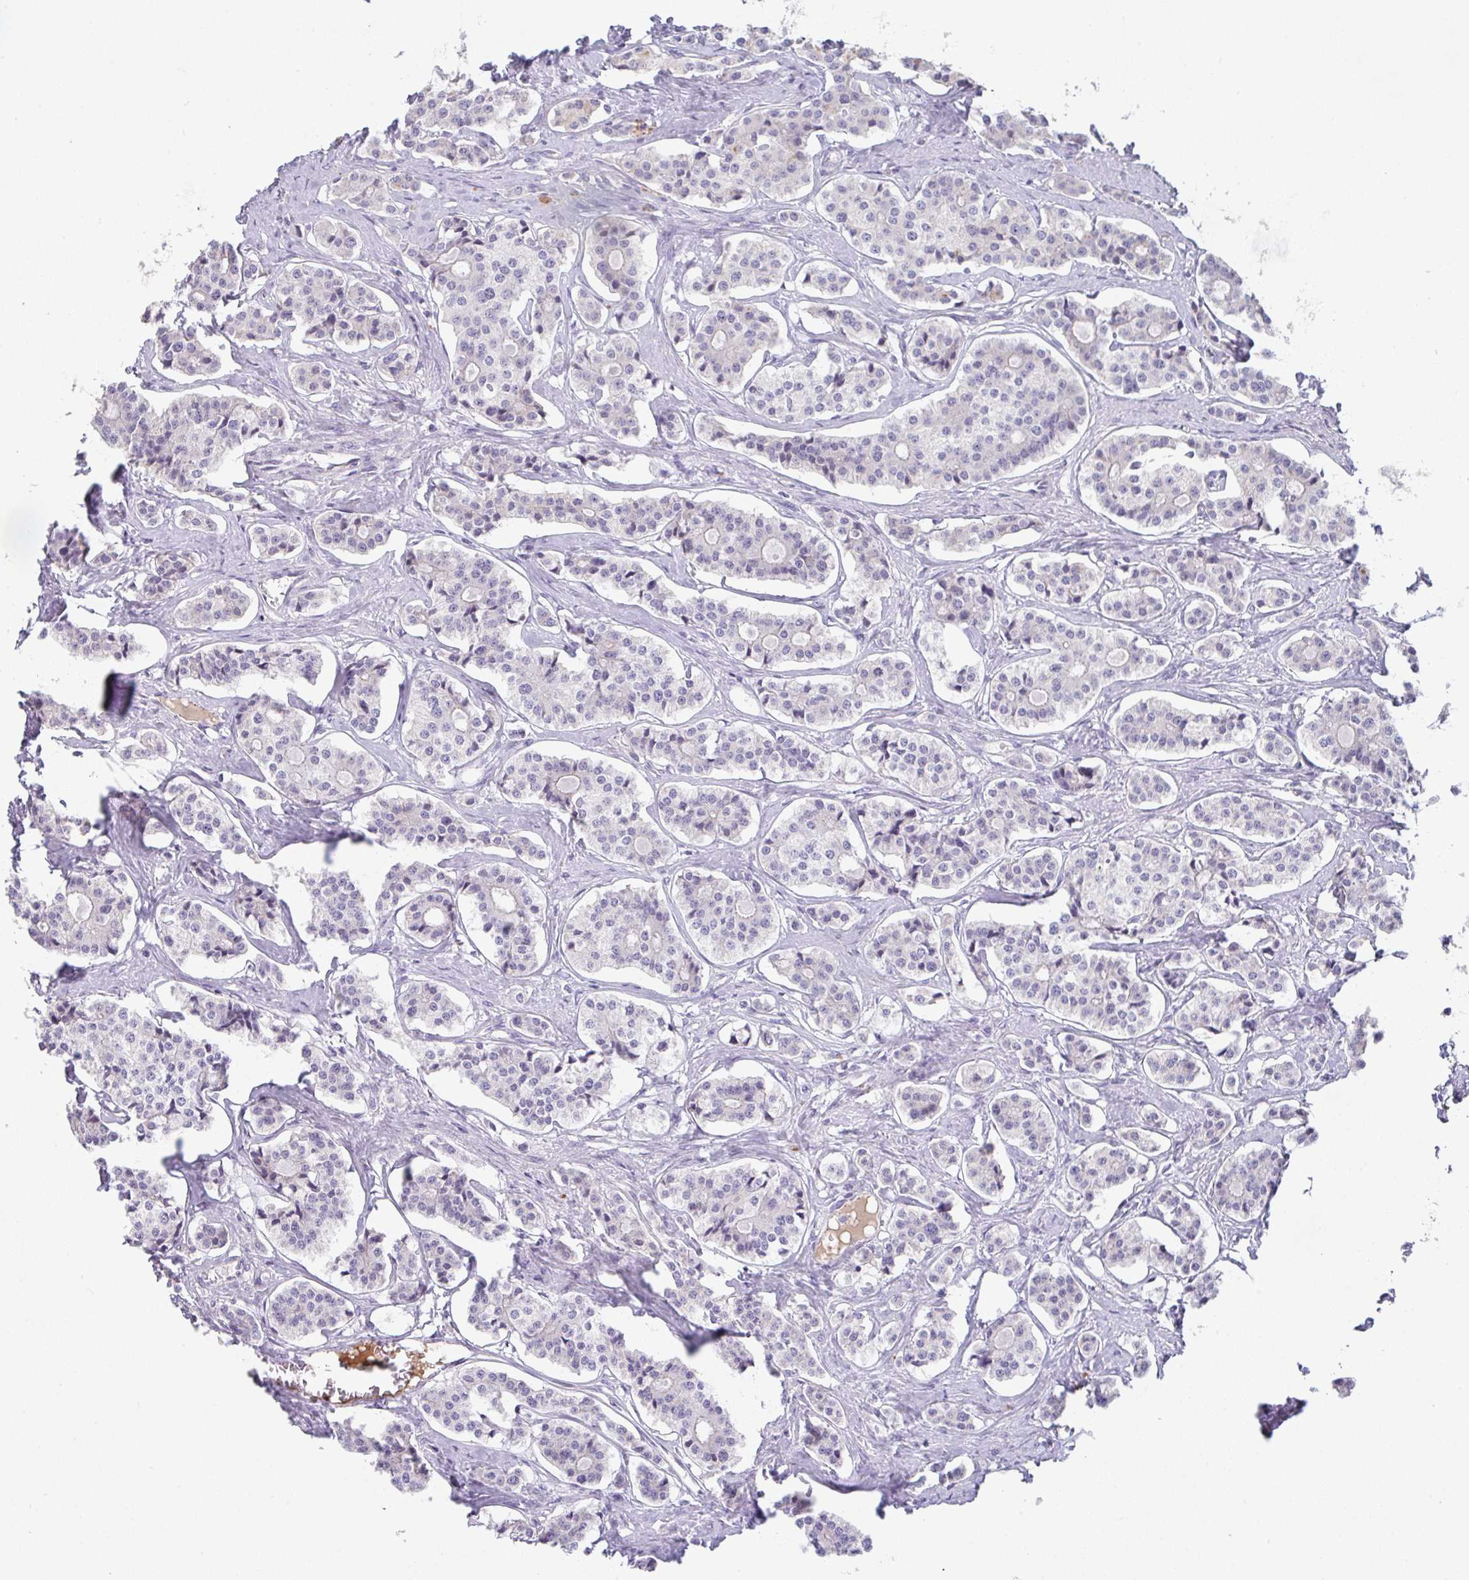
{"staining": {"intensity": "negative", "quantity": "none", "location": "none"}, "tissue": "carcinoid", "cell_type": "Tumor cells", "image_type": "cancer", "snomed": [{"axis": "morphology", "description": "Carcinoid, malignant, NOS"}, {"axis": "topography", "description": "Small intestine"}], "caption": "Human carcinoid (malignant) stained for a protein using immunohistochemistry shows no expression in tumor cells.", "gene": "TNFRSF10A", "patient": {"sex": "male", "age": 63}}